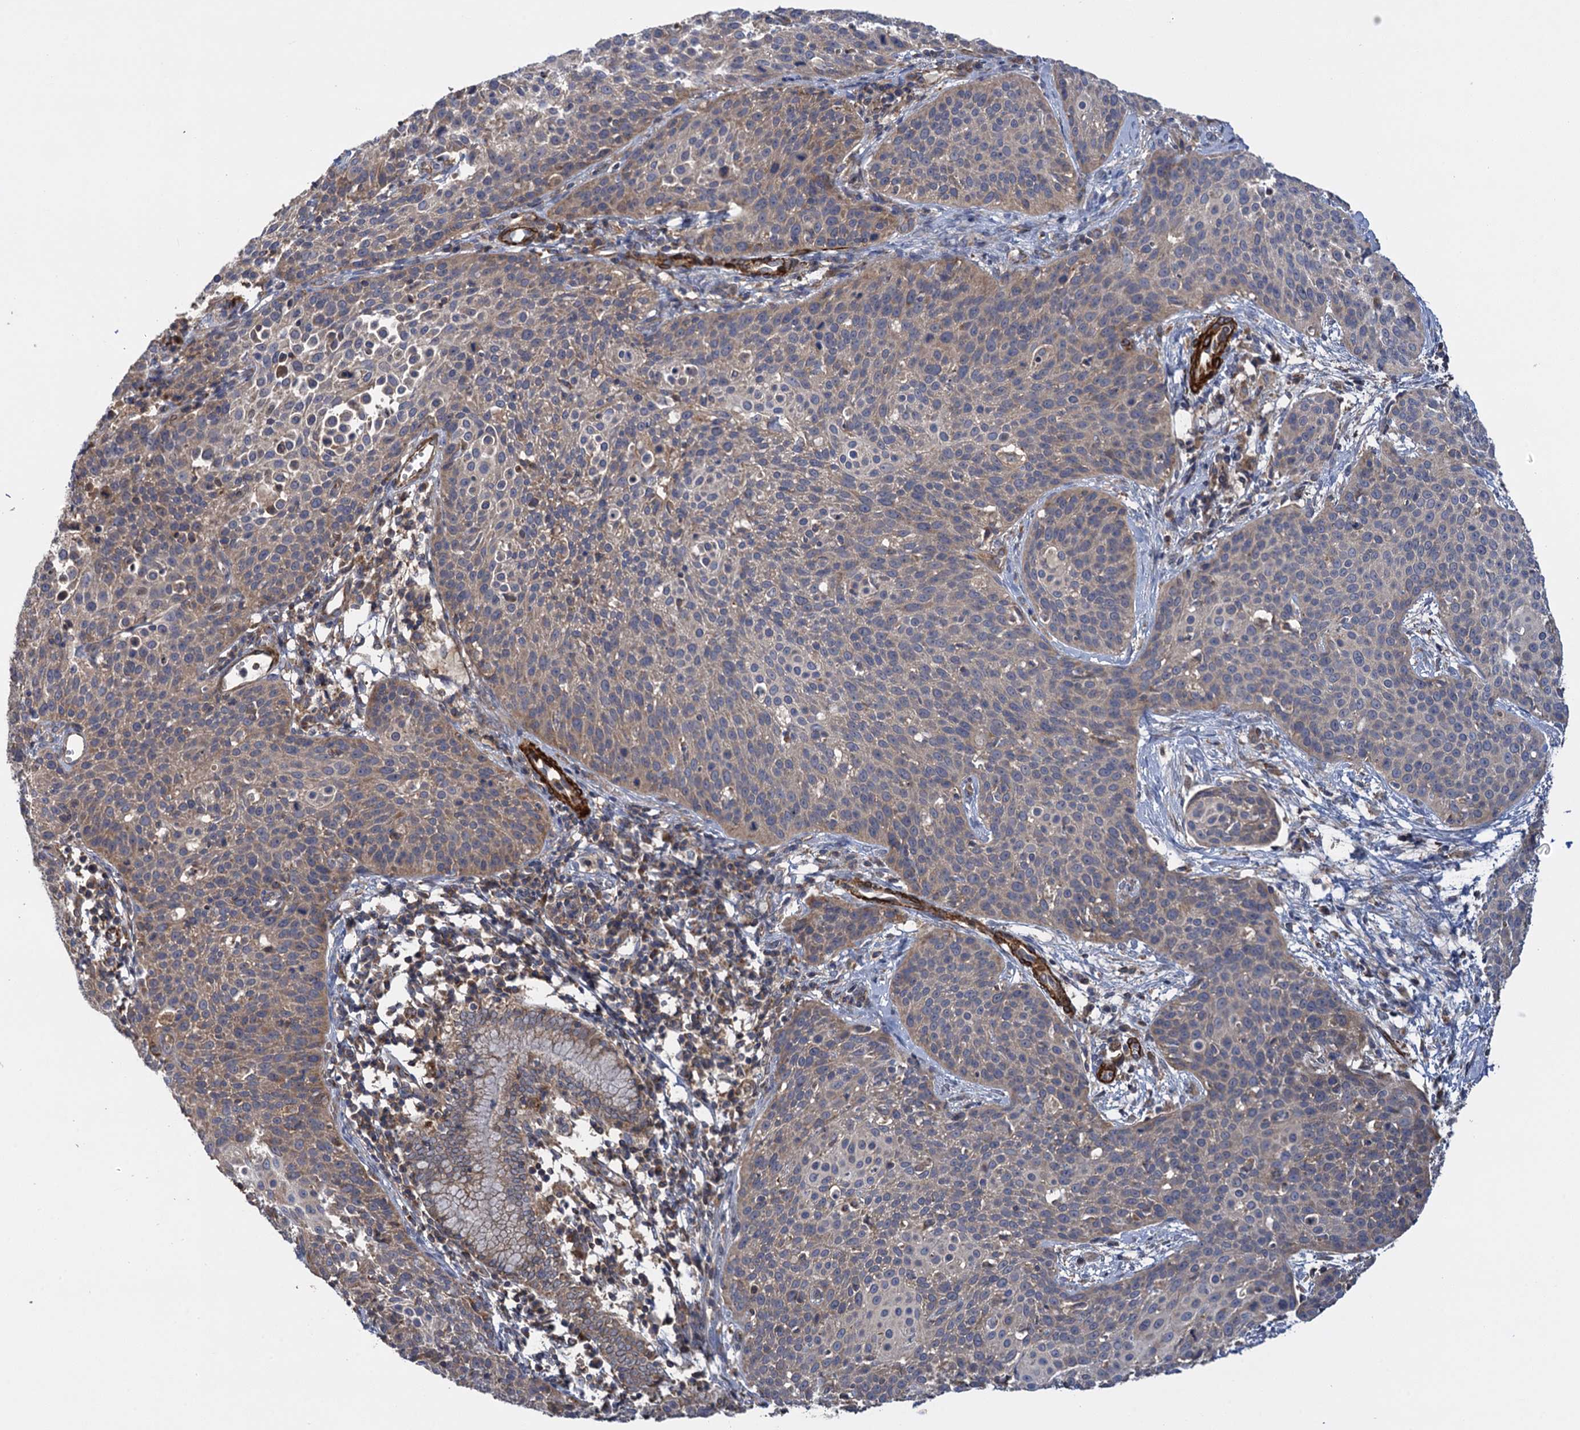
{"staining": {"intensity": "weak", "quantity": "<25%", "location": "cytoplasmic/membranous"}, "tissue": "cervical cancer", "cell_type": "Tumor cells", "image_type": "cancer", "snomed": [{"axis": "morphology", "description": "Squamous cell carcinoma, NOS"}, {"axis": "topography", "description": "Cervix"}], "caption": "Tumor cells are negative for brown protein staining in squamous cell carcinoma (cervical).", "gene": "WDR88", "patient": {"sex": "female", "age": 38}}